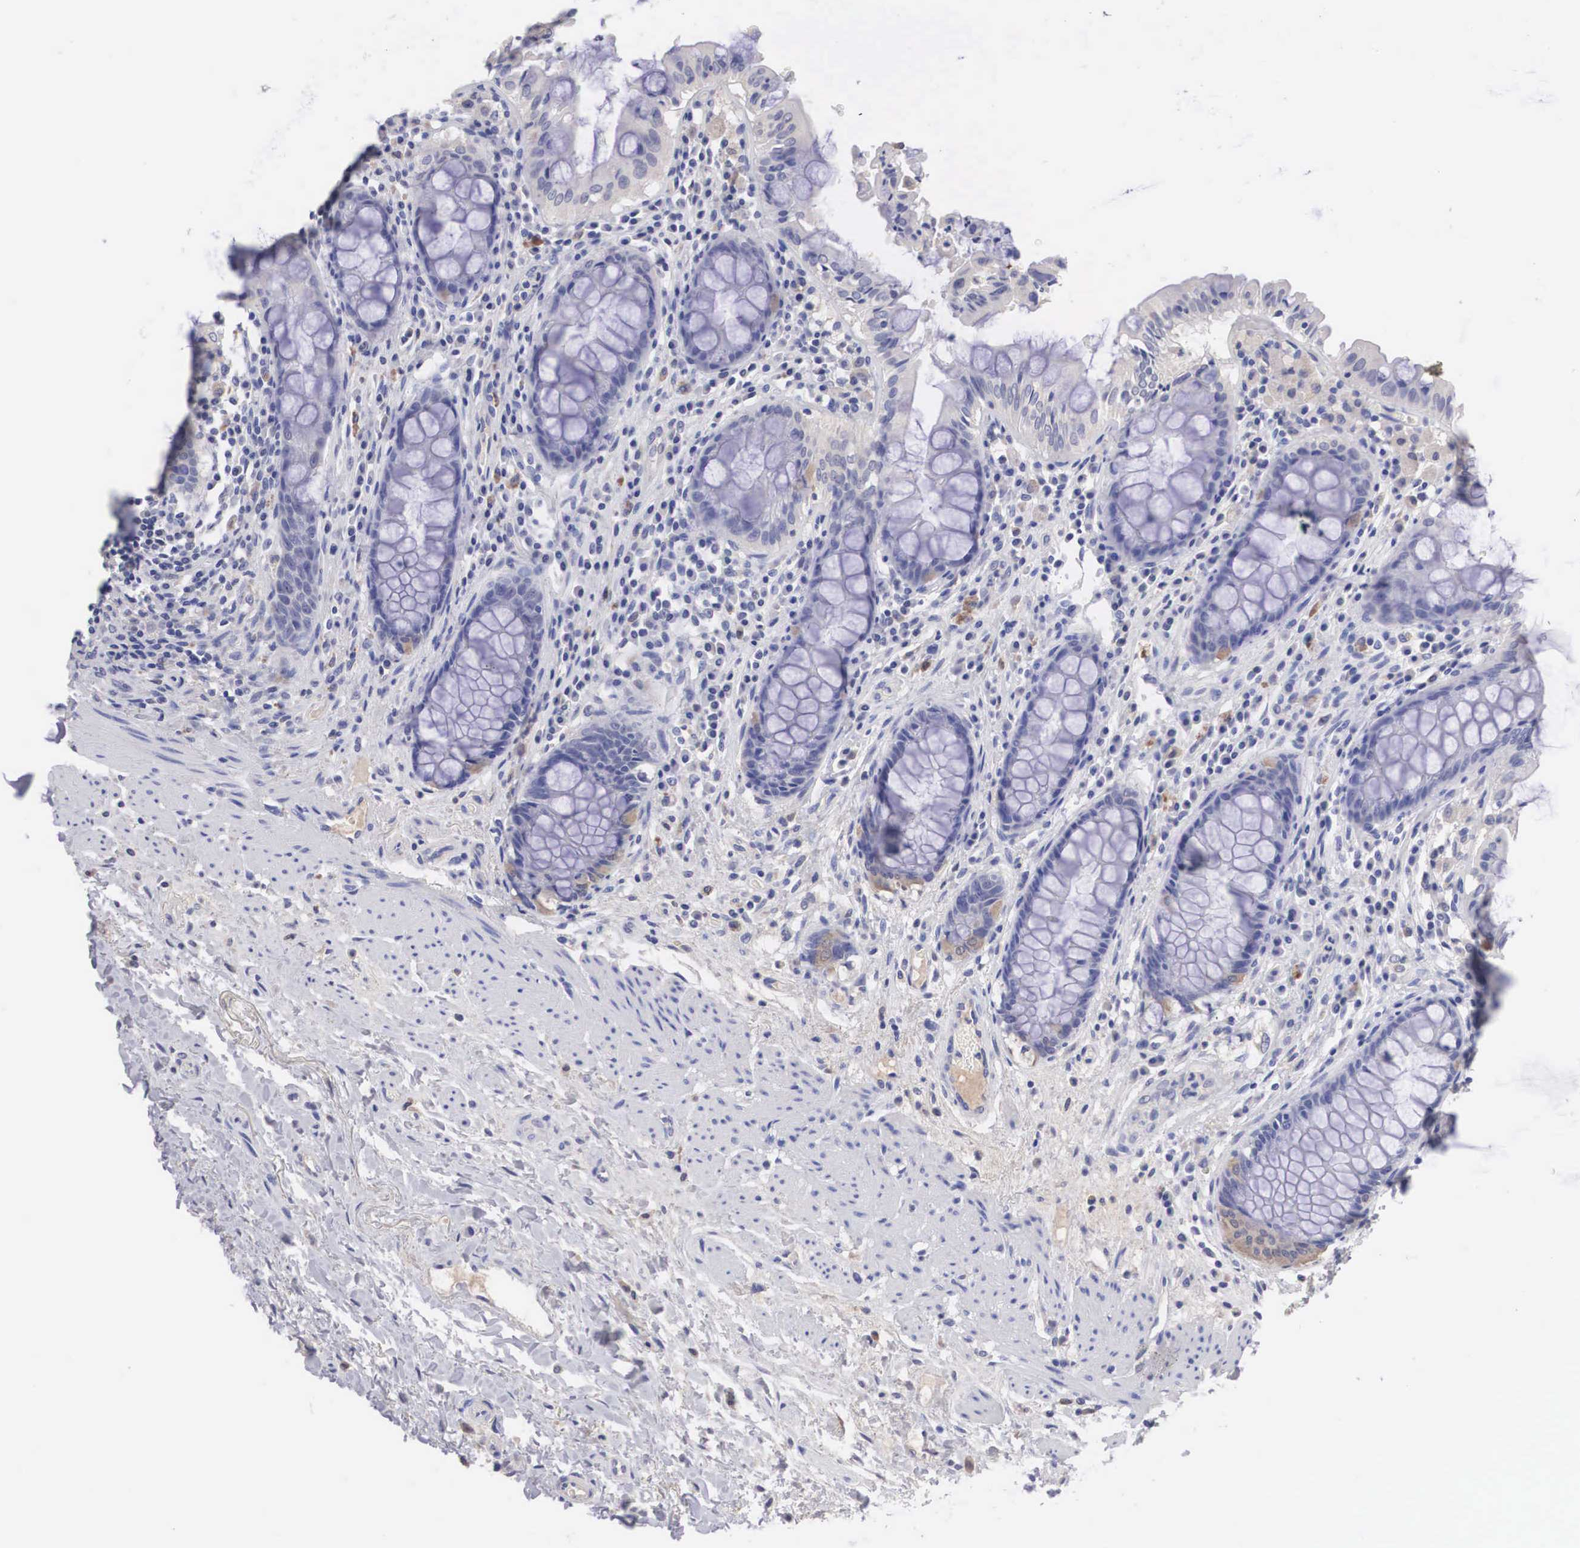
{"staining": {"intensity": "weak", "quantity": "<25%", "location": "cytoplasmic/membranous"}, "tissue": "rectum", "cell_type": "Glandular cells", "image_type": "normal", "snomed": [{"axis": "morphology", "description": "Normal tissue, NOS"}, {"axis": "topography", "description": "Rectum"}], "caption": "Immunohistochemistry of benign rectum shows no positivity in glandular cells. (DAB (3,3'-diaminobenzidine) IHC visualized using brightfield microscopy, high magnification).", "gene": "ABHD4", "patient": {"sex": "female", "age": 75}}